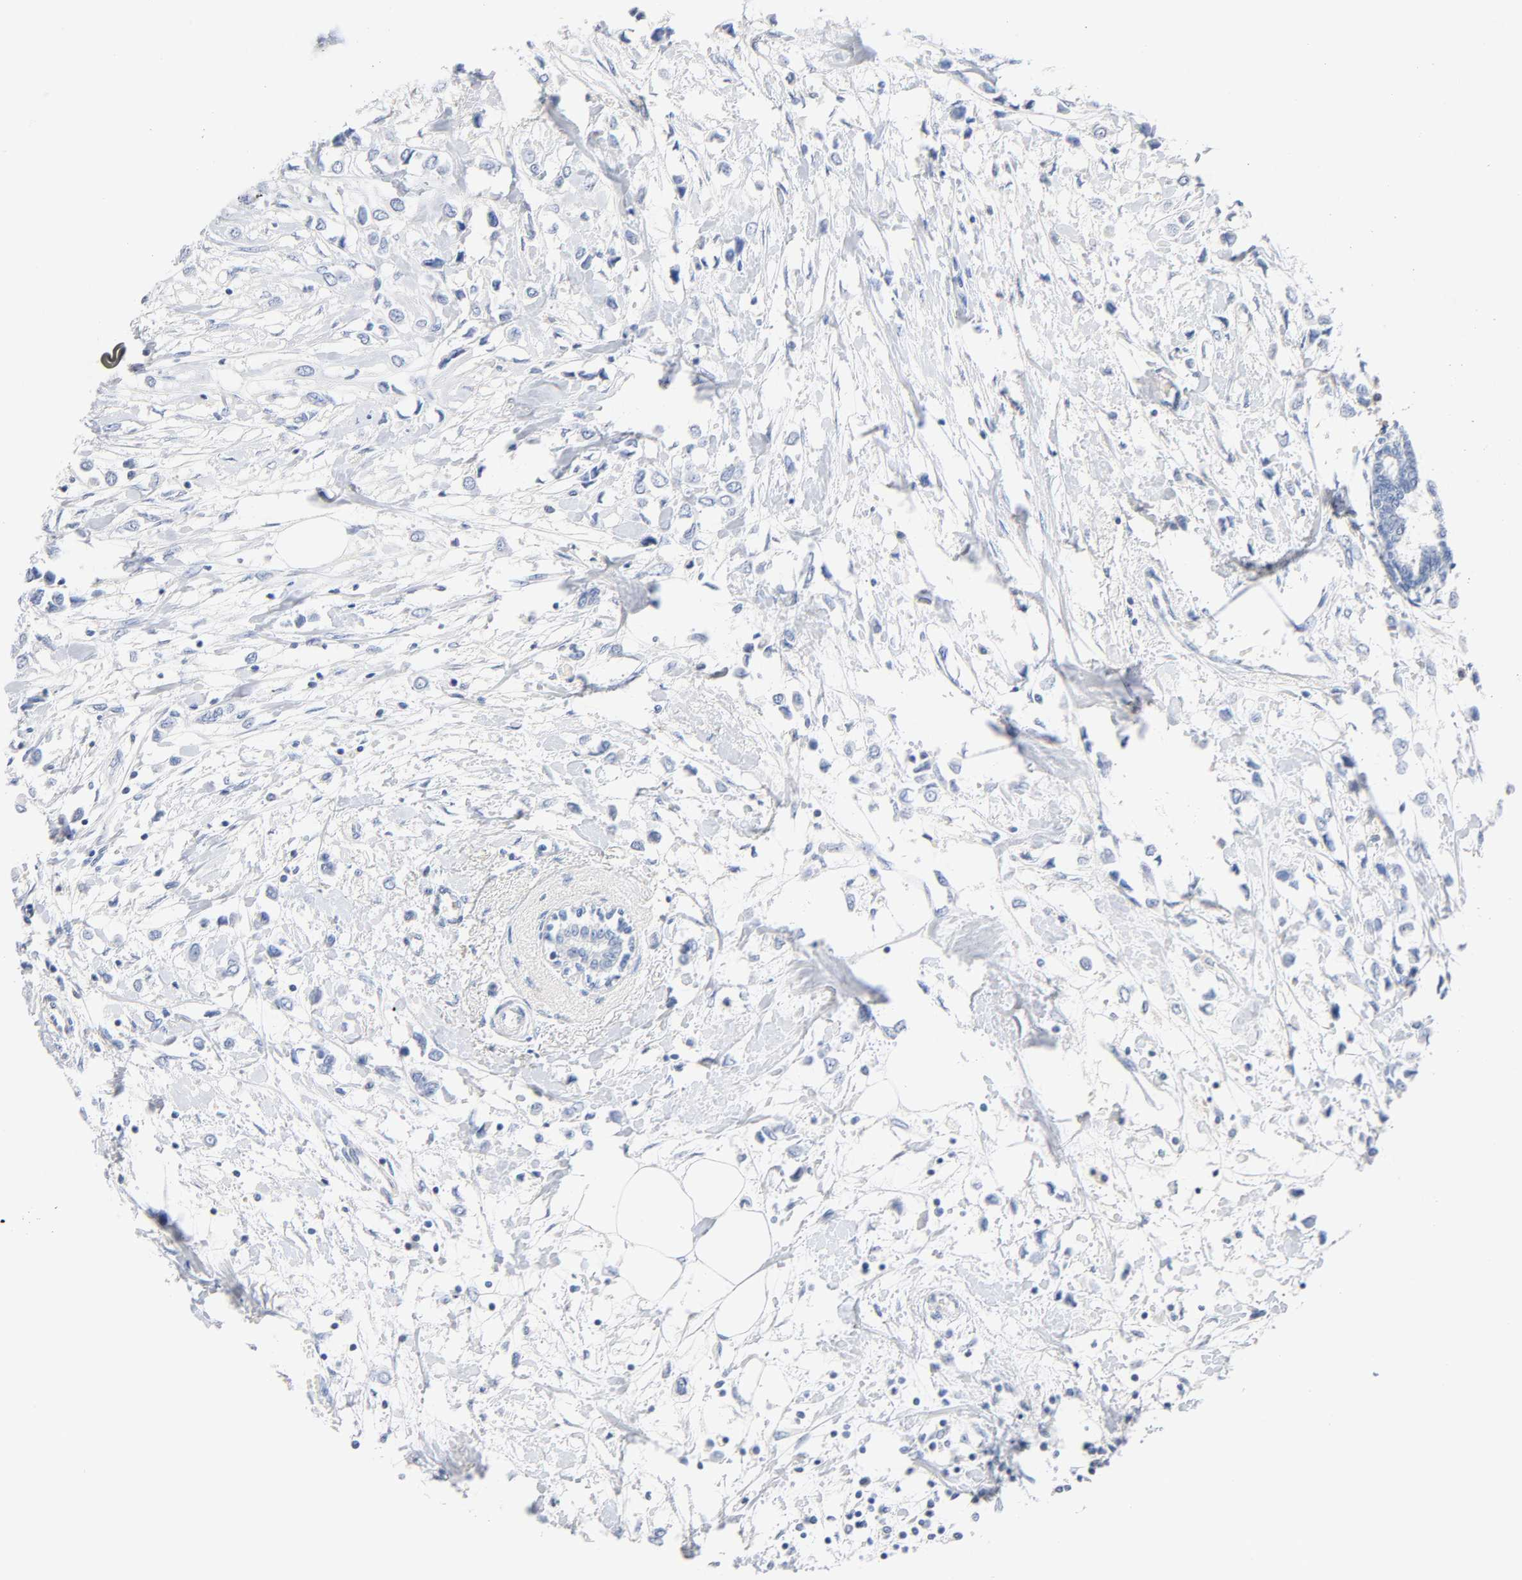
{"staining": {"intensity": "negative", "quantity": "none", "location": "none"}, "tissue": "breast cancer", "cell_type": "Tumor cells", "image_type": "cancer", "snomed": [{"axis": "morphology", "description": "Lobular carcinoma"}, {"axis": "topography", "description": "Breast"}], "caption": "High power microscopy histopathology image of an IHC photomicrograph of breast lobular carcinoma, revealing no significant positivity in tumor cells. (DAB (3,3'-diaminobenzidine) IHC with hematoxylin counter stain).", "gene": "MALT1", "patient": {"sex": "female", "age": 51}}